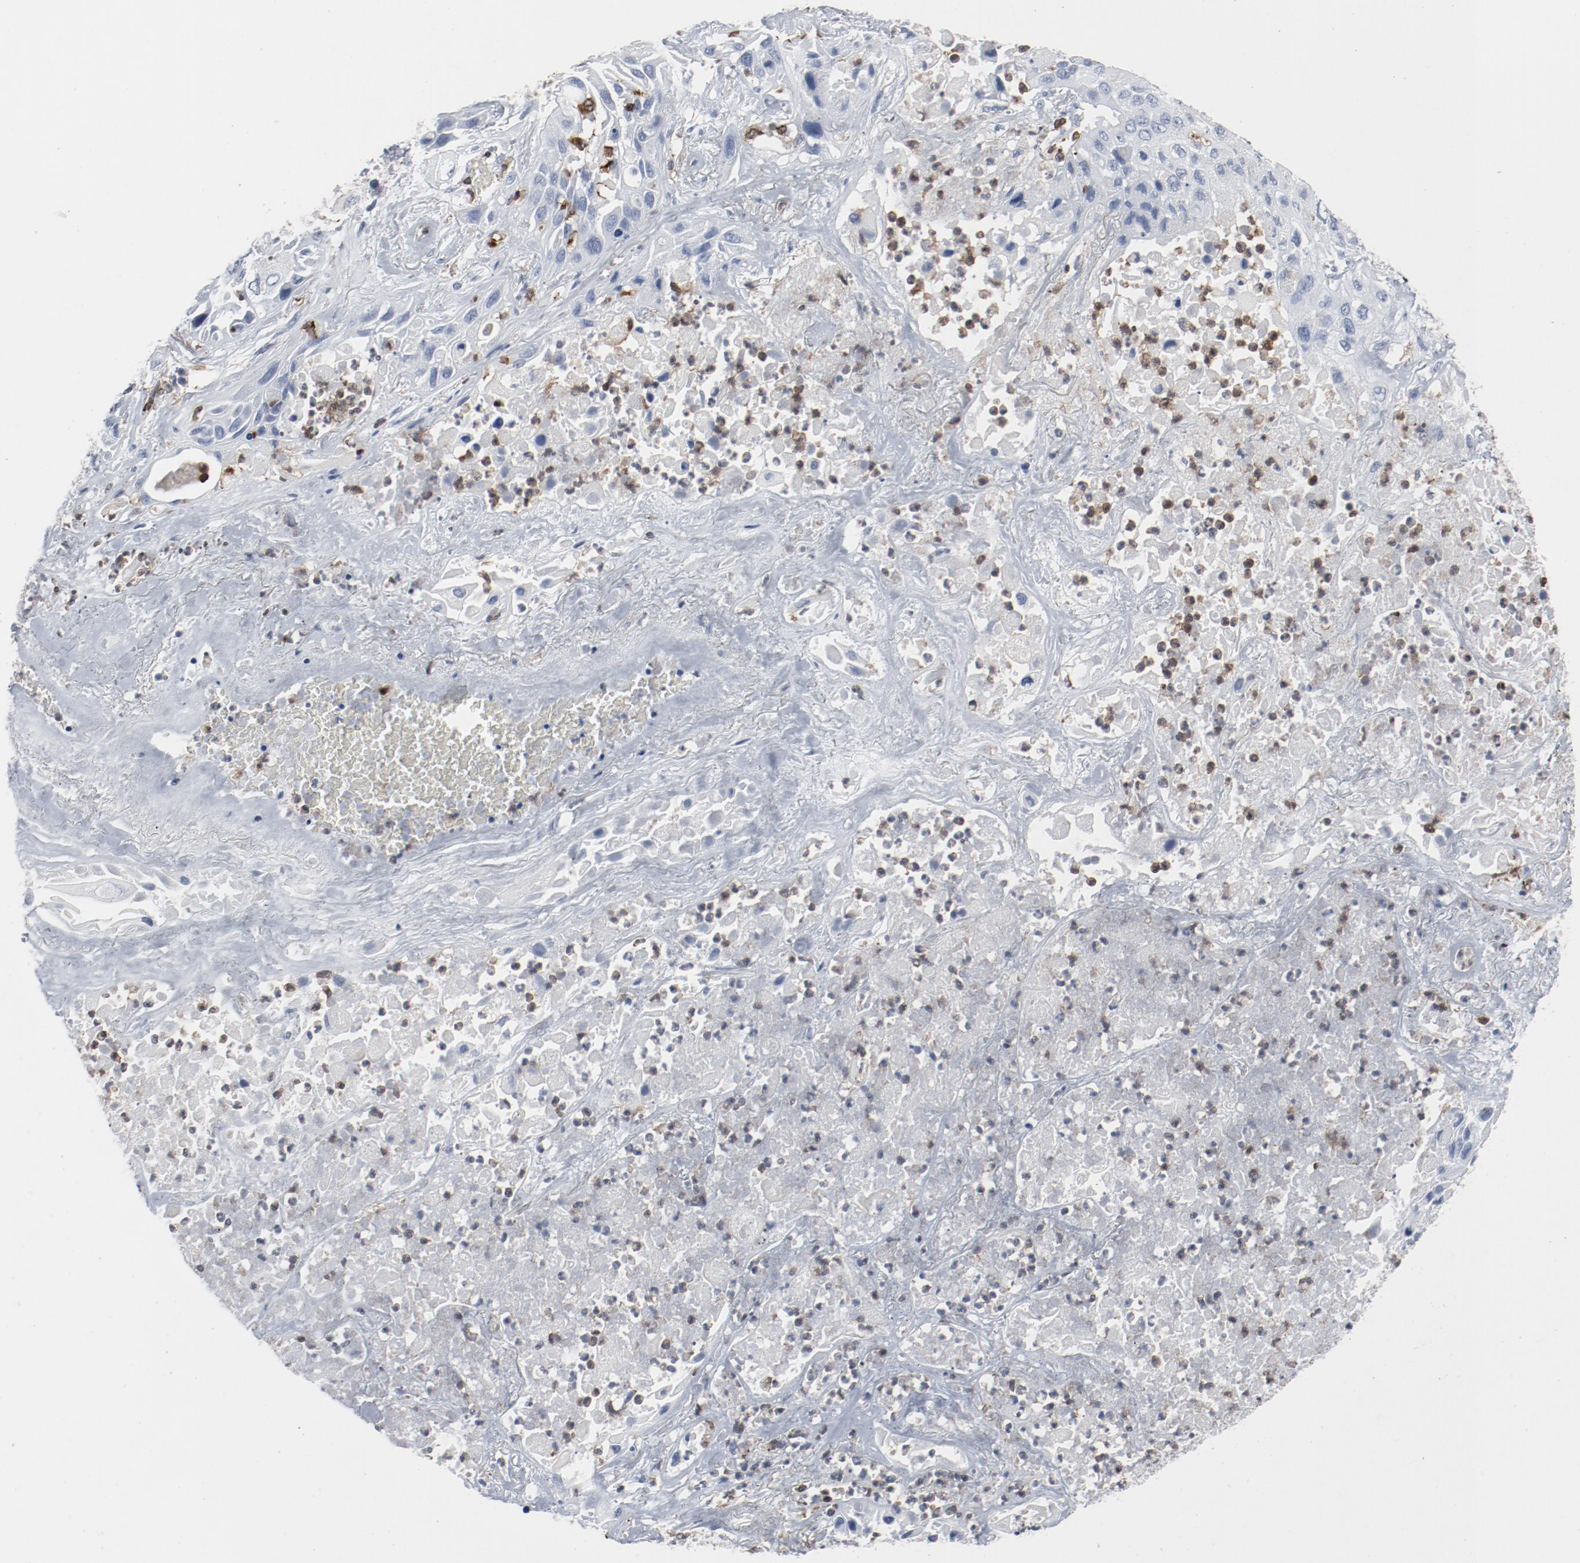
{"staining": {"intensity": "negative", "quantity": "none", "location": "none"}, "tissue": "lung cancer", "cell_type": "Tumor cells", "image_type": "cancer", "snomed": [{"axis": "morphology", "description": "Squamous cell carcinoma, NOS"}, {"axis": "topography", "description": "Lung"}], "caption": "IHC photomicrograph of human lung cancer stained for a protein (brown), which reveals no positivity in tumor cells. (DAB (3,3'-diaminobenzidine) immunohistochemistry (IHC) visualized using brightfield microscopy, high magnification).", "gene": "LCP2", "patient": {"sex": "female", "age": 76}}